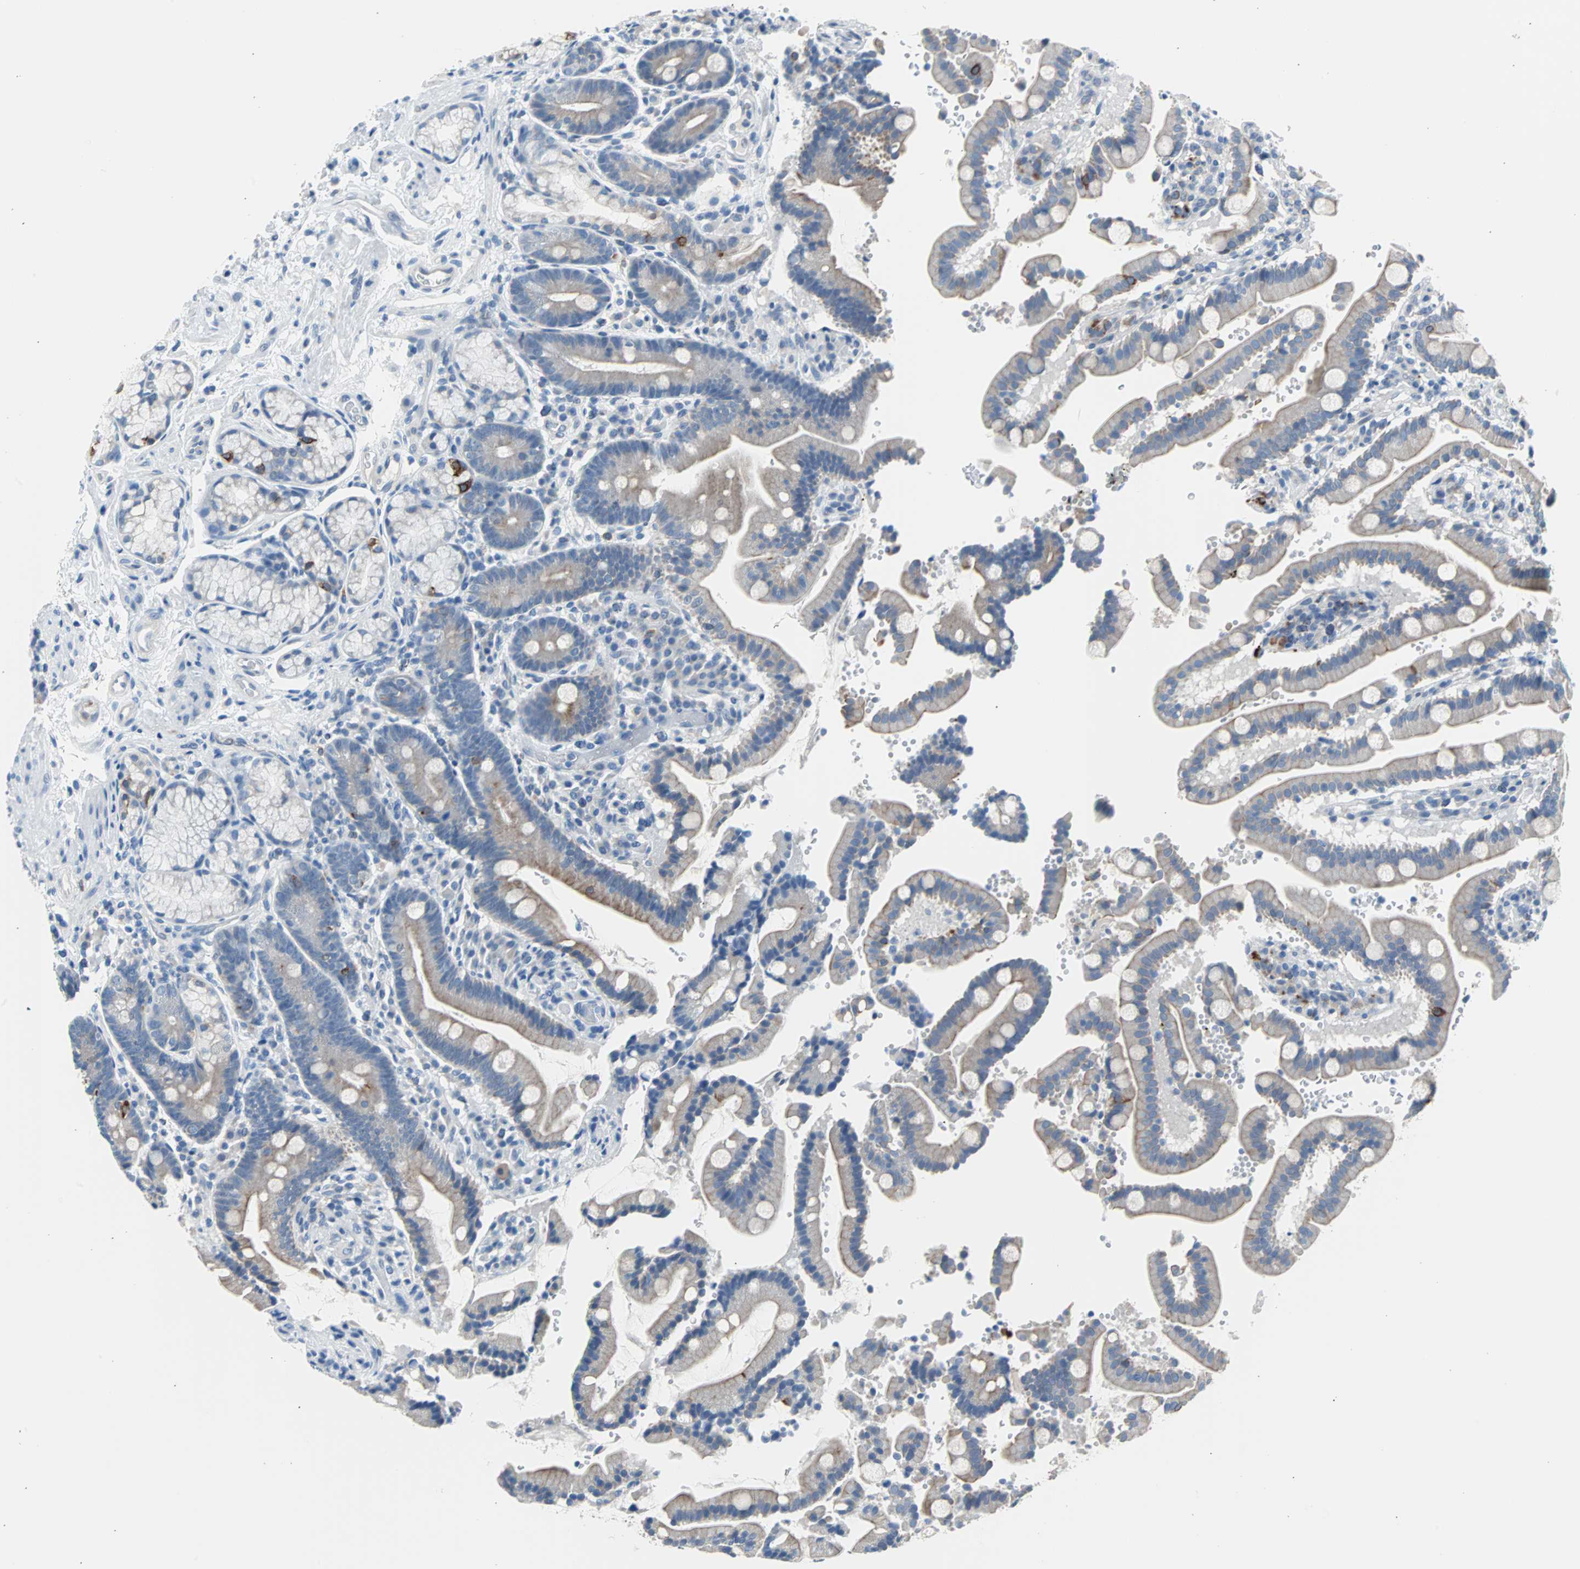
{"staining": {"intensity": "weak", "quantity": "<25%", "location": "cytoplasmic/membranous"}, "tissue": "duodenum", "cell_type": "Glandular cells", "image_type": "normal", "snomed": [{"axis": "morphology", "description": "Normal tissue, NOS"}, {"axis": "topography", "description": "Small intestine, NOS"}], "caption": "Immunohistochemistry (IHC) image of unremarkable duodenum stained for a protein (brown), which exhibits no expression in glandular cells. (DAB immunohistochemistry visualized using brightfield microscopy, high magnification).", "gene": "KRT7", "patient": {"sex": "female", "age": 71}}